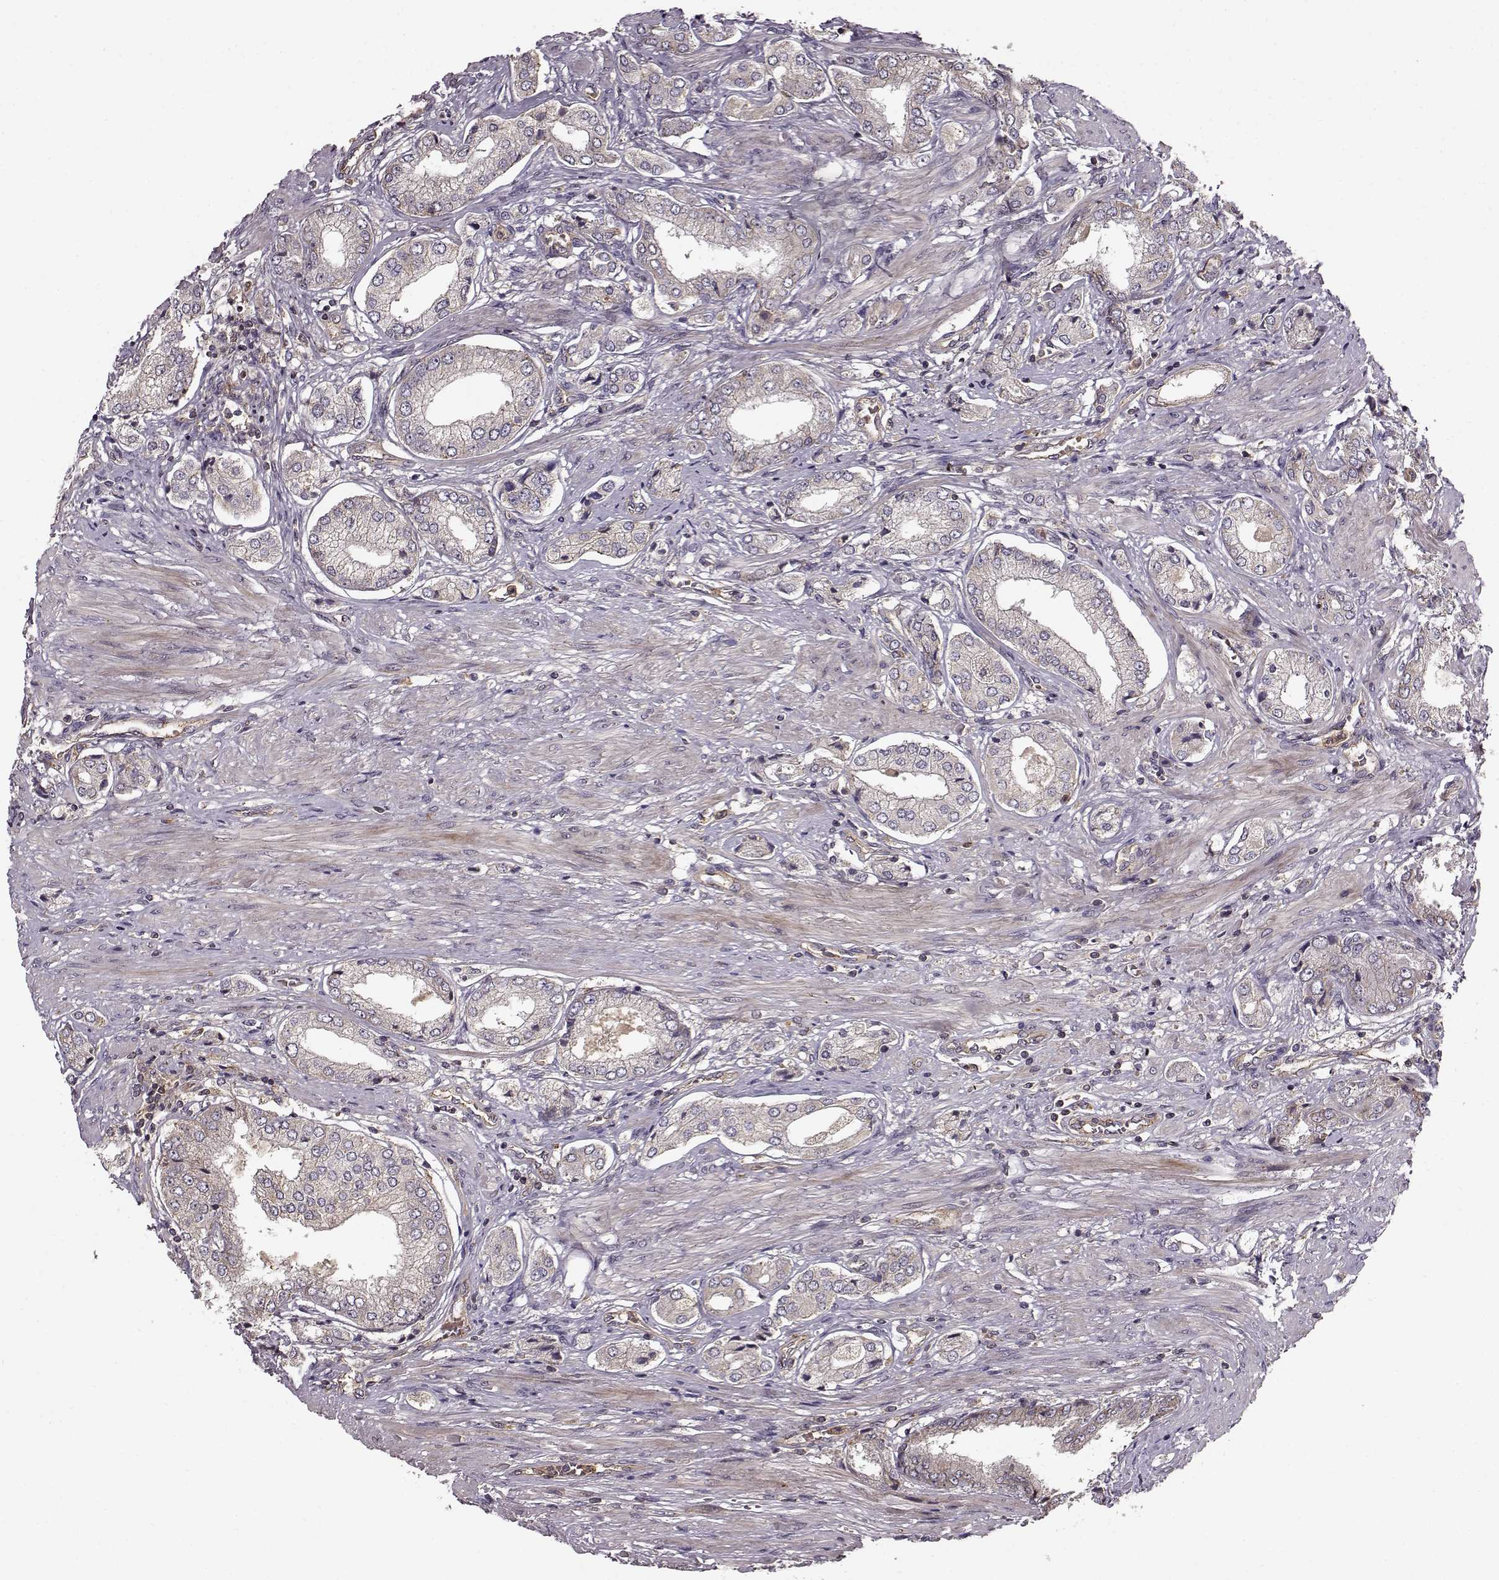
{"staining": {"intensity": "moderate", "quantity": "<25%", "location": "cytoplasmic/membranous"}, "tissue": "prostate cancer", "cell_type": "Tumor cells", "image_type": "cancer", "snomed": [{"axis": "morphology", "description": "Adenocarcinoma, NOS"}, {"axis": "topography", "description": "Prostate"}], "caption": "The immunohistochemical stain shows moderate cytoplasmic/membranous positivity in tumor cells of adenocarcinoma (prostate) tissue. Ihc stains the protein of interest in brown and the nuclei are stained blue.", "gene": "IFRD2", "patient": {"sex": "male", "age": 63}}